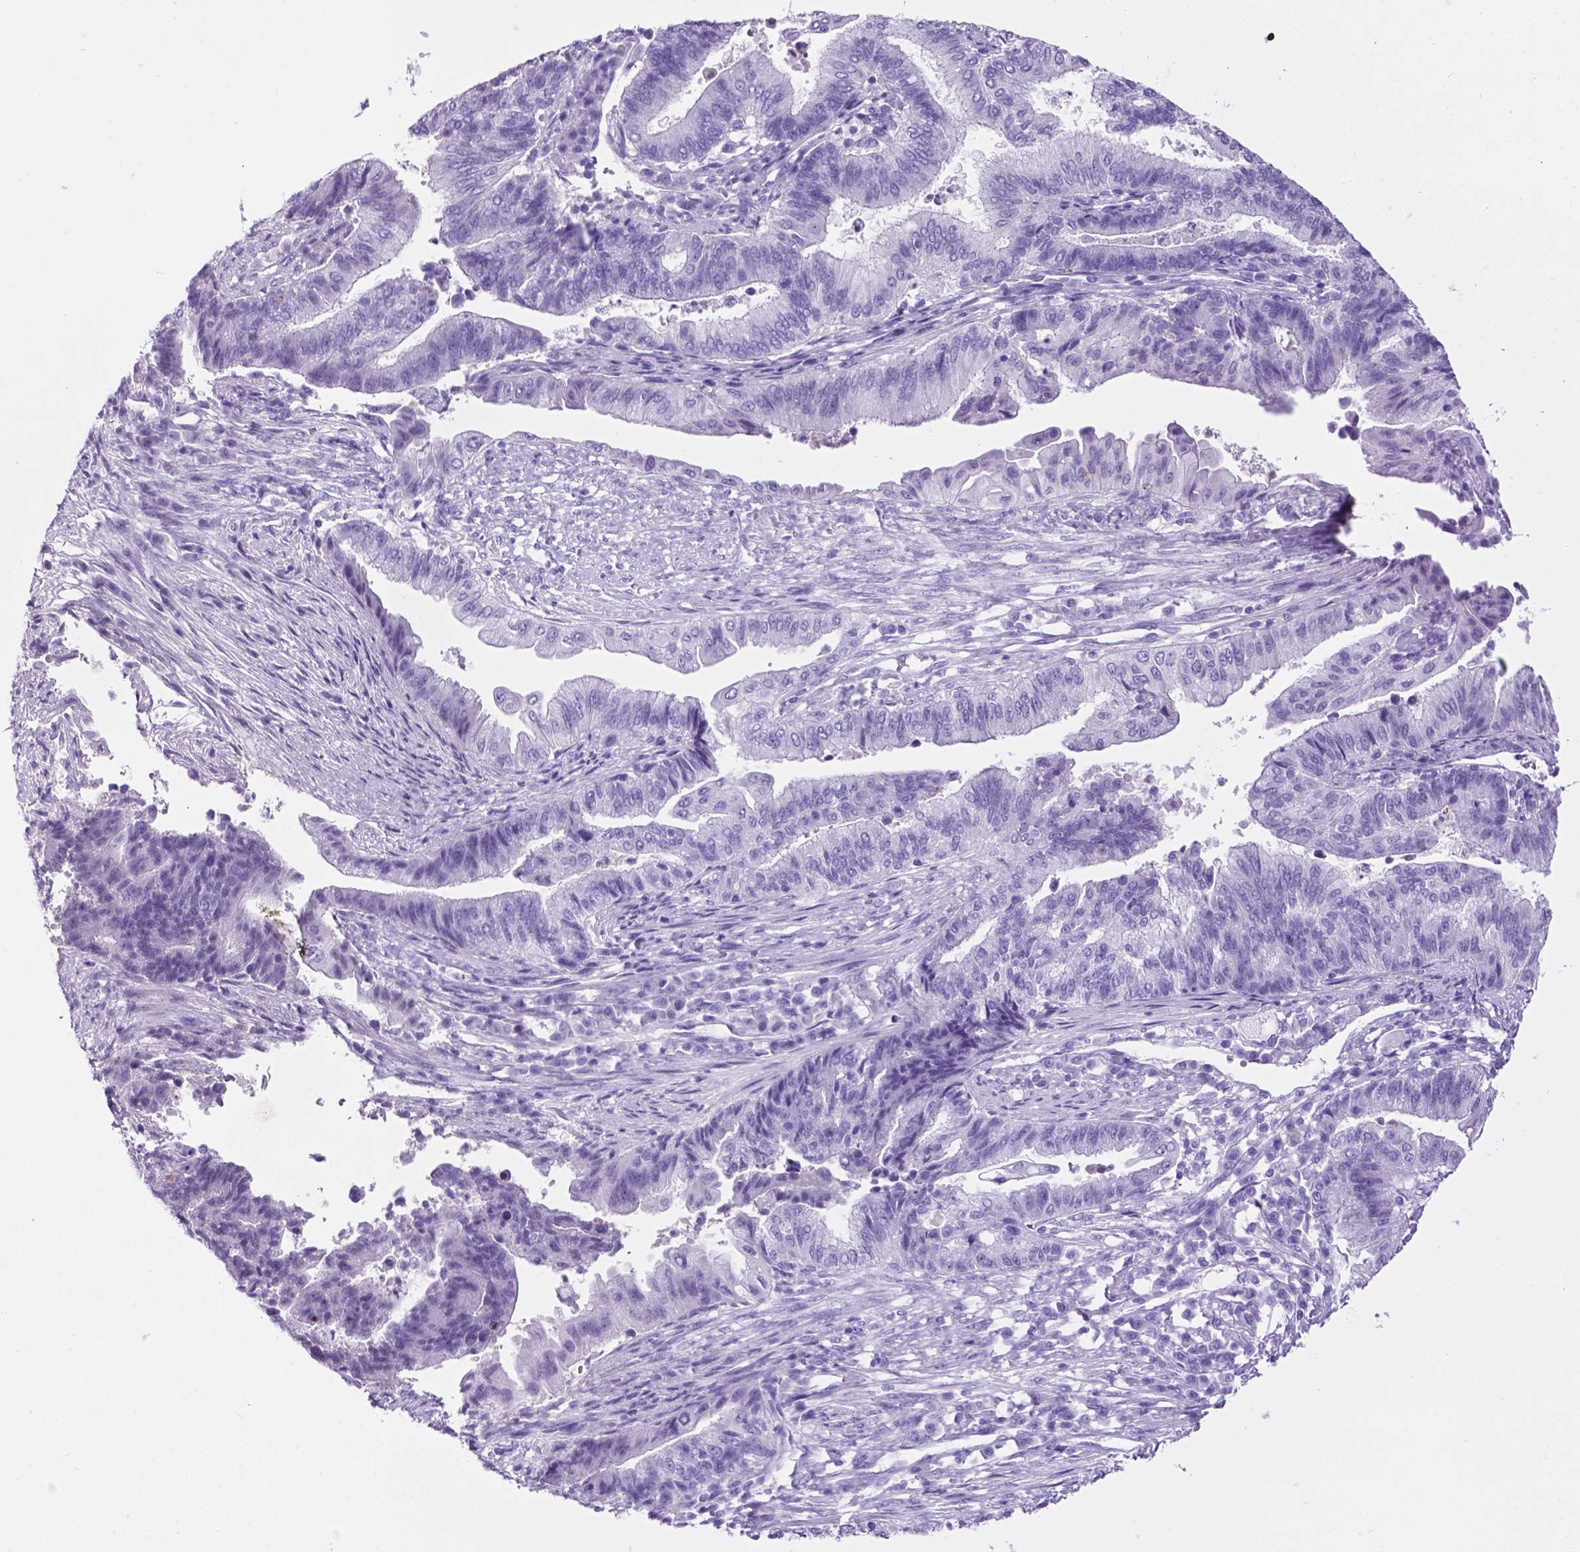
{"staining": {"intensity": "negative", "quantity": "none", "location": "none"}, "tissue": "endometrial cancer", "cell_type": "Tumor cells", "image_type": "cancer", "snomed": [{"axis": "morphology", "description": "Adenocarcinoma, NOS"}, {"axis": "topography", "description": "Uterus"}, {"axis": "topography", "description": "Endometrium"}], "caption": "There is no significant staining in tumor cells of endometrial cancer.", "gene": "C17orf107", "patient": {"sex": "female", "age": 54}}